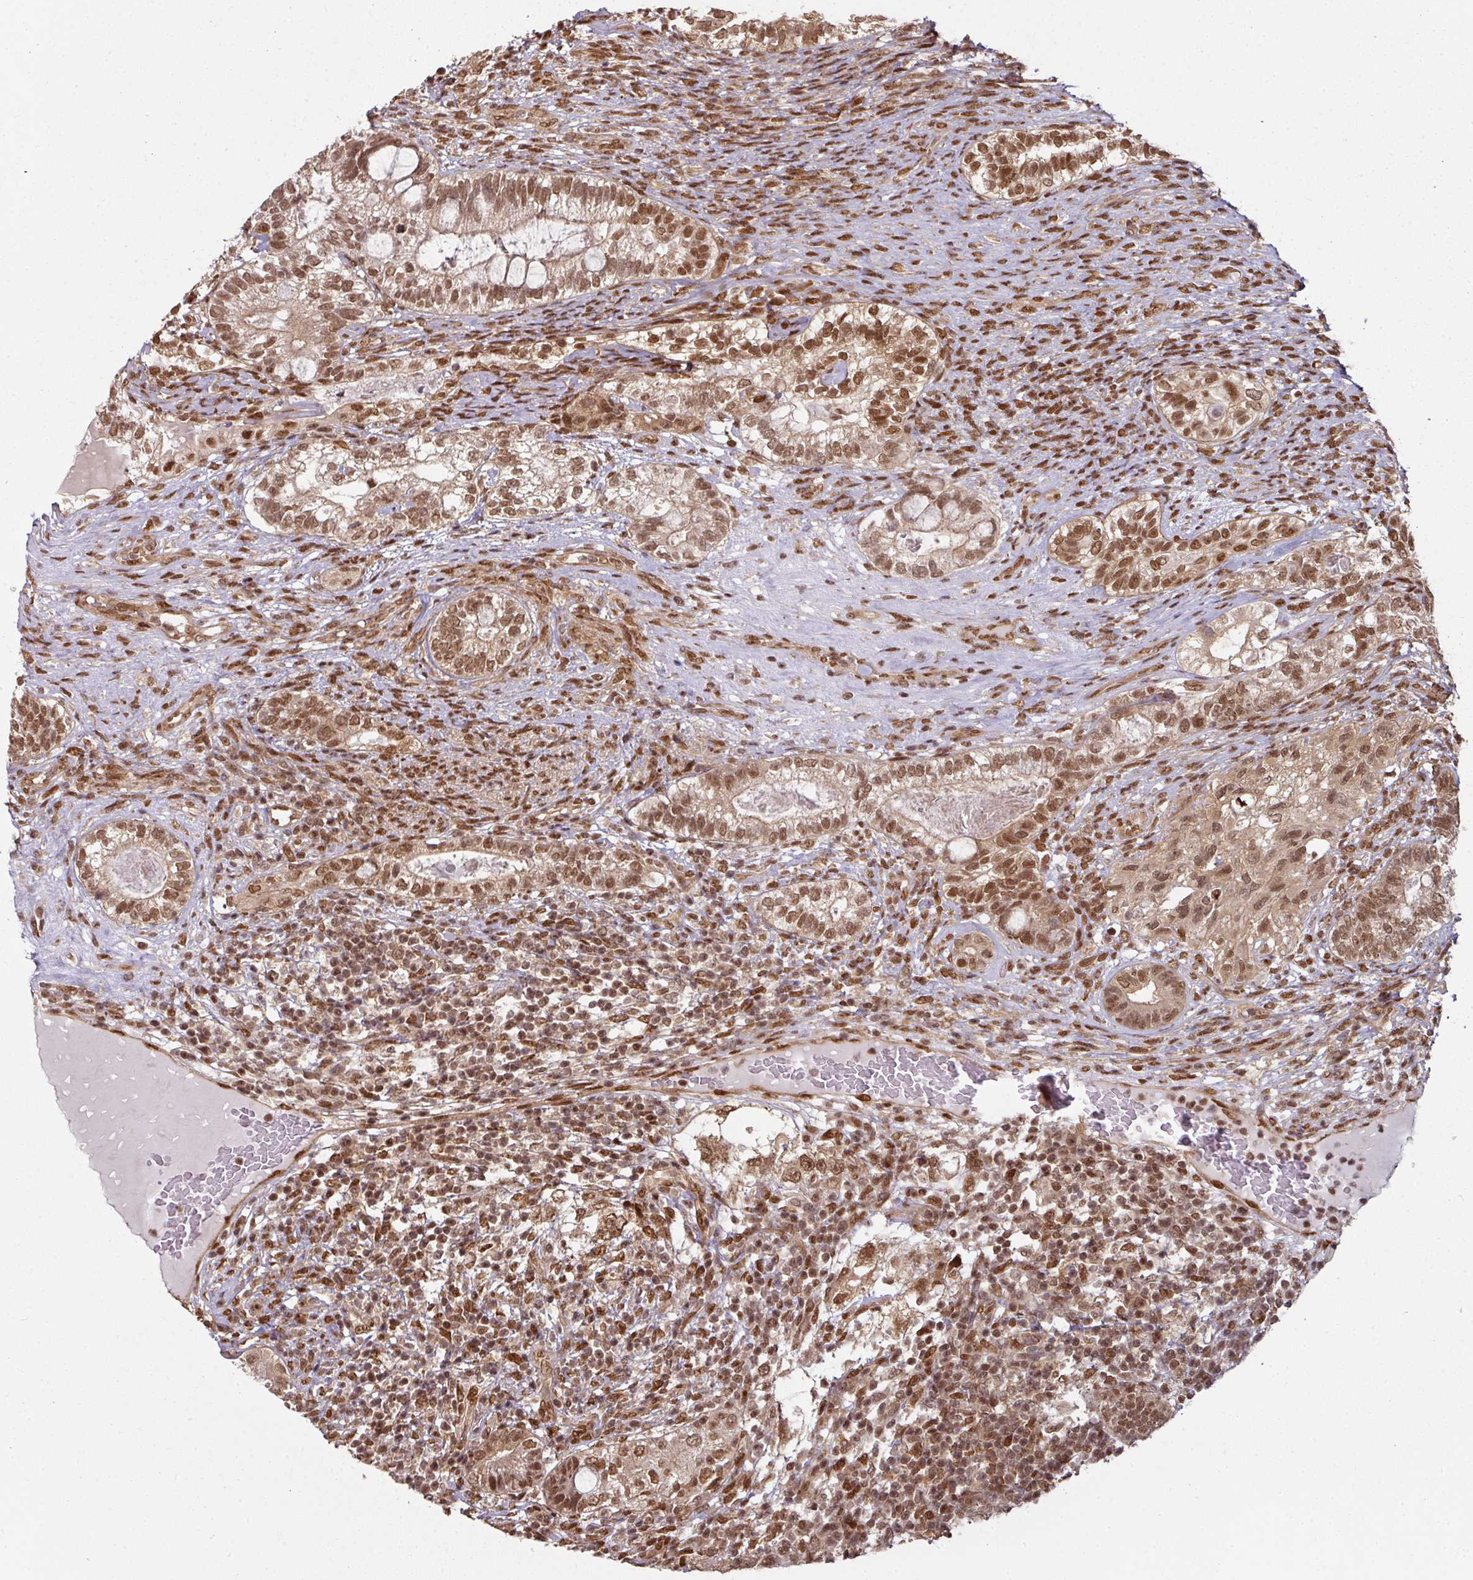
{"staining": {"intensity": "moderate", "quantity": ">75%", "location": "cytoplasmic/membranous,nuclear"}, "tissue": "testis cancer", "cell_type": "Tumor cells", "image_type": "cancer", "snomed": [{"axis": "morphology", "description": "Seminoma, NOS"}, {"axis": "morphology", "description": "Carcinoma, Embryonal, NOS"}, {"axis": "topography", "description": "Testis"}], "caption": "Brown immunohistochemical staining in human testis embryonal carcinoma exhibits moderate cytoplasmic/membranous and nuclear positivity in approximately >75% of tumor cells.", "gene": "SIK3", "patient": {"sex": "male", "age": 41}}